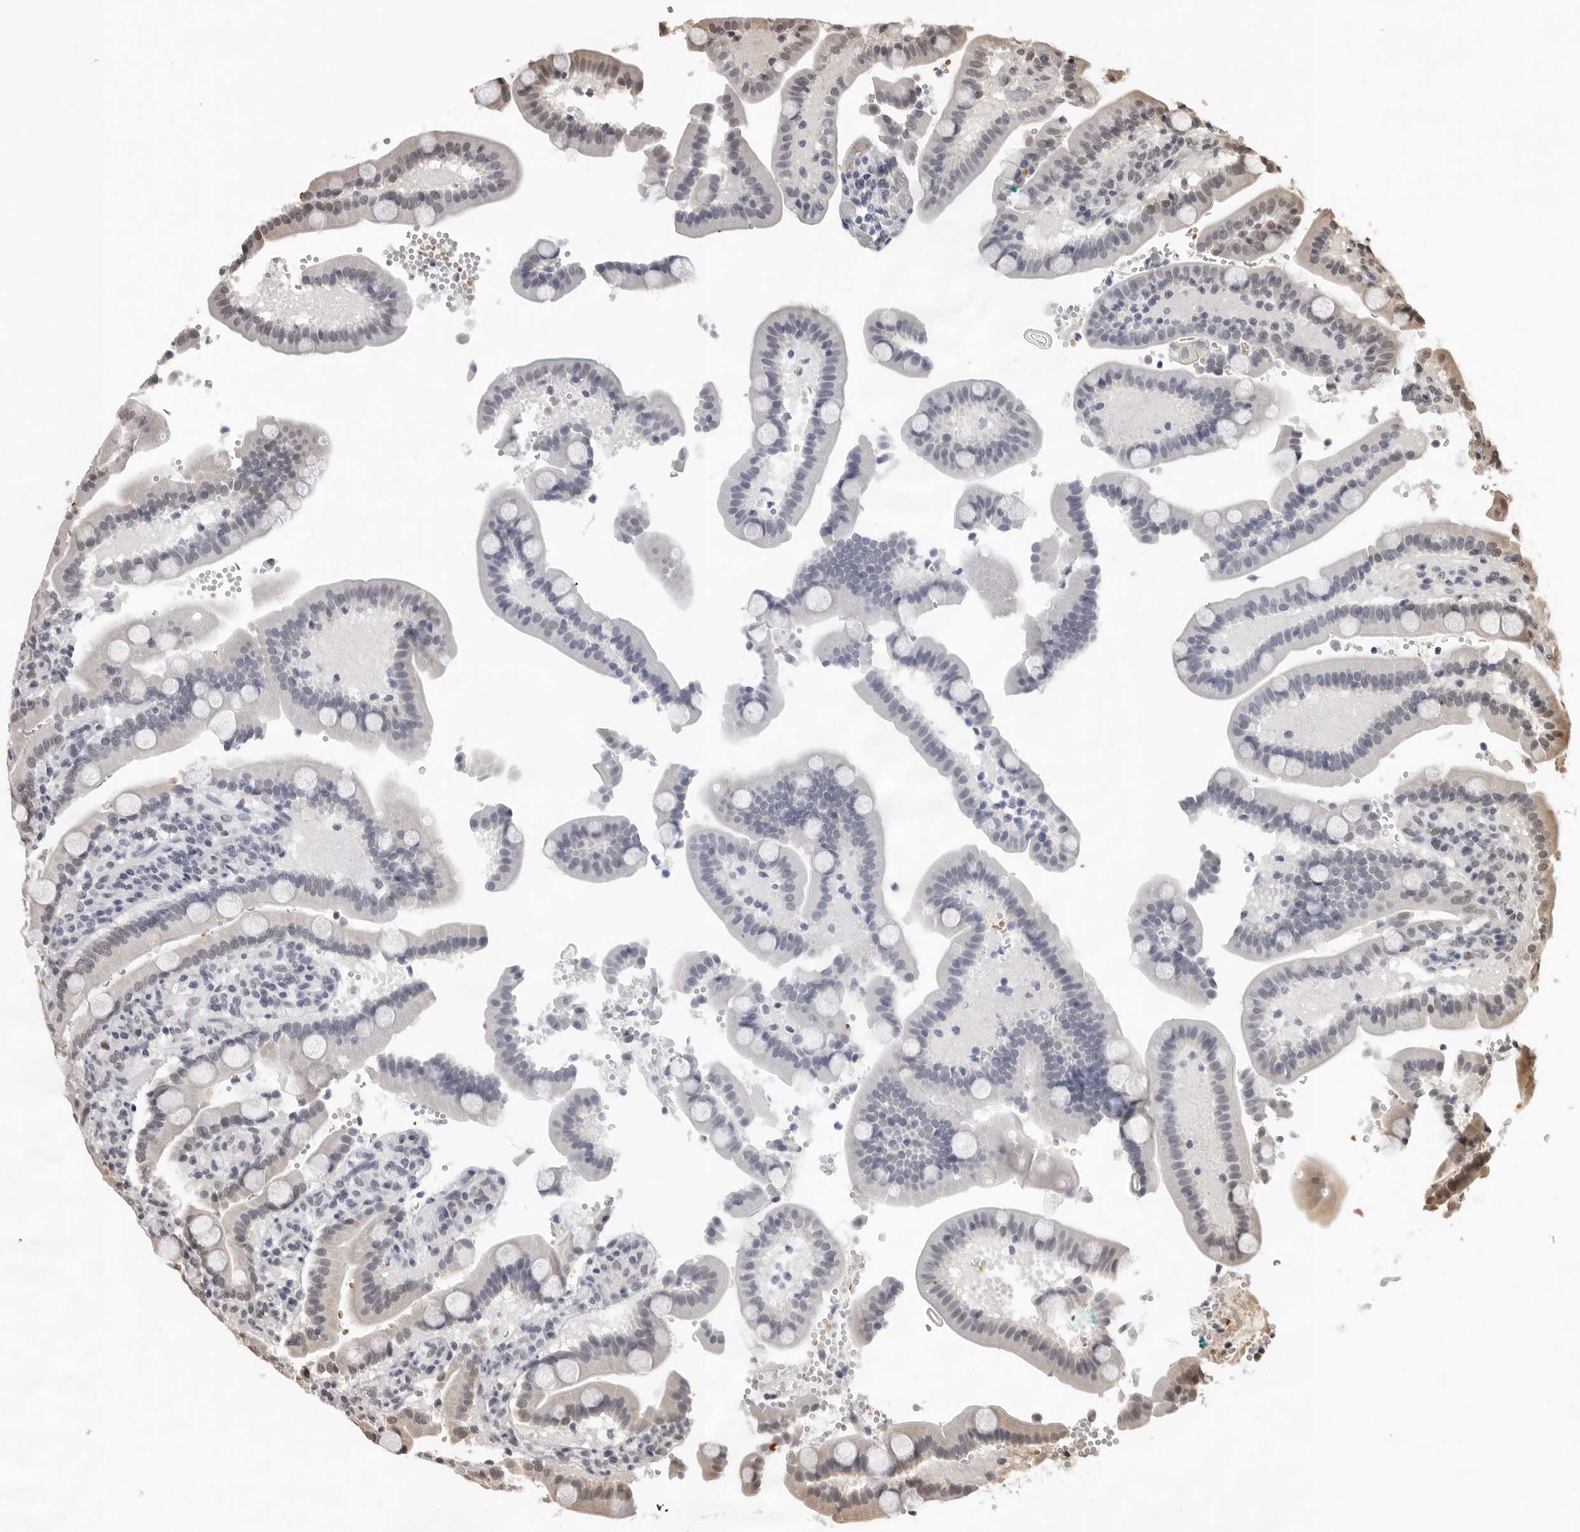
{"staining": {"intensity": "moderate", "quantity": "<25%", "location": "nuclear"}, "tissue": "duodenum", "cell_type": "Glandular cells", "image_type": "normal", "snomed": [{"axis": "morphology", "description": "Normal tissue, NOS"}, {"axis": "topography", "description": "Small intestine, NOS"}], "caption": "Duodenum stained with DAB (3,3'-diaminobenzidine) immunohistochemistry (IHC) displays low levels of moderate nuclear positivity in approximately <25% of glandular cells.", "gene": "USP1", "patient": {"sex": "female", "age": 71}}